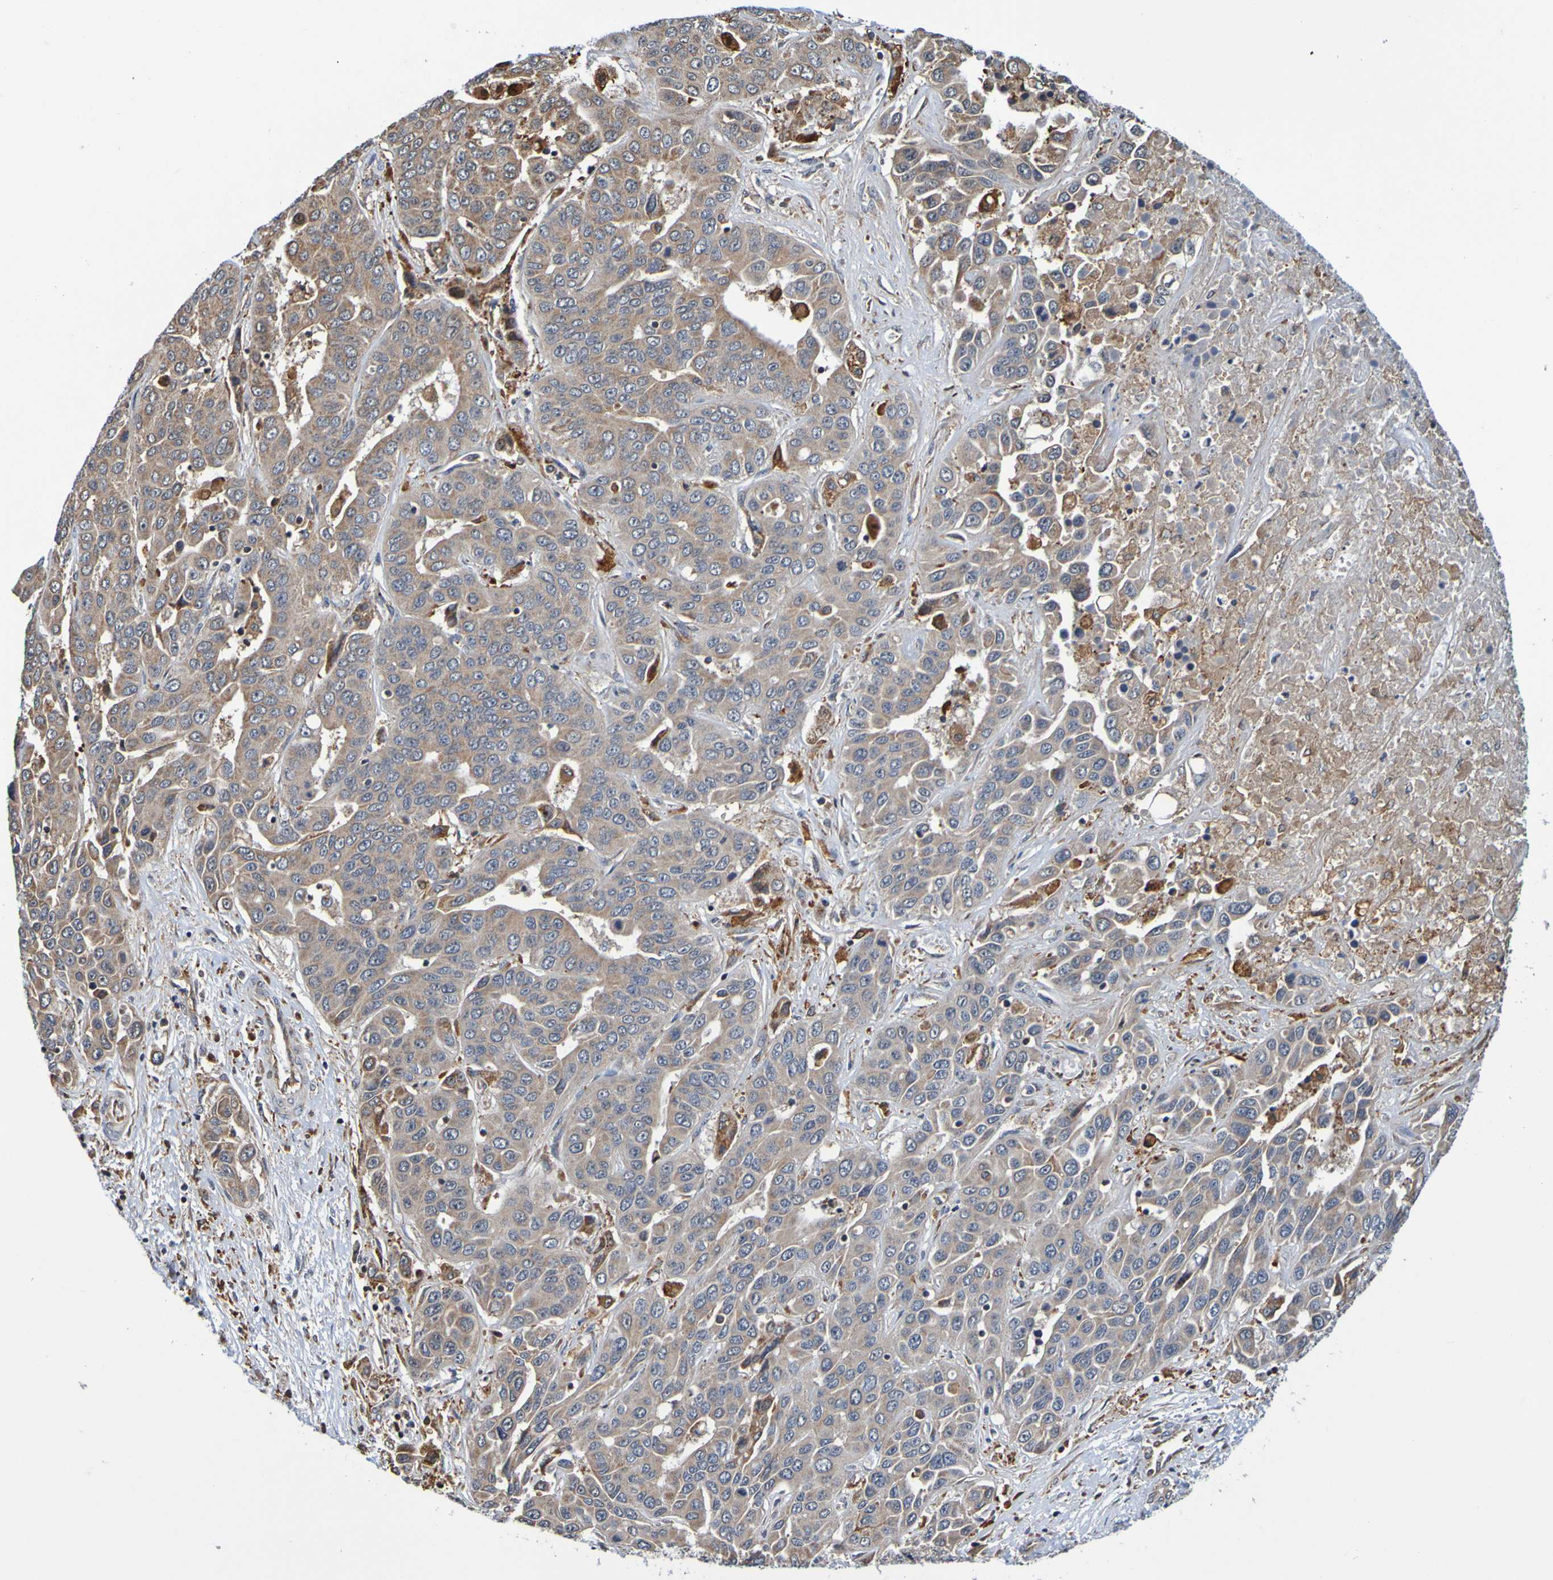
{"staining": {"intensity": "moderate", "quantity": ">75%", "location": "cytoplasmic/membranous"}, "tissue": "liver cancer", "cell_type": "Tumor cells", "image_type": "cancer", "snomed": [{"axis": "morphology", "description": "Cholangiocarcinoma"}, {"axis": "topography", "description": "Liver"}], "caption": "Protein expression analysis of human liver cholangiocarcinoma reveals moderate cytoplasmic/membranous staining in about >75% of tumor cells. (DAB (3,3'-diaminobenzidine) = brown stain, brightfield microscopy at high magnification).", "gene": "AXIN1", "patient": {"sex": "female", "age": 52}}